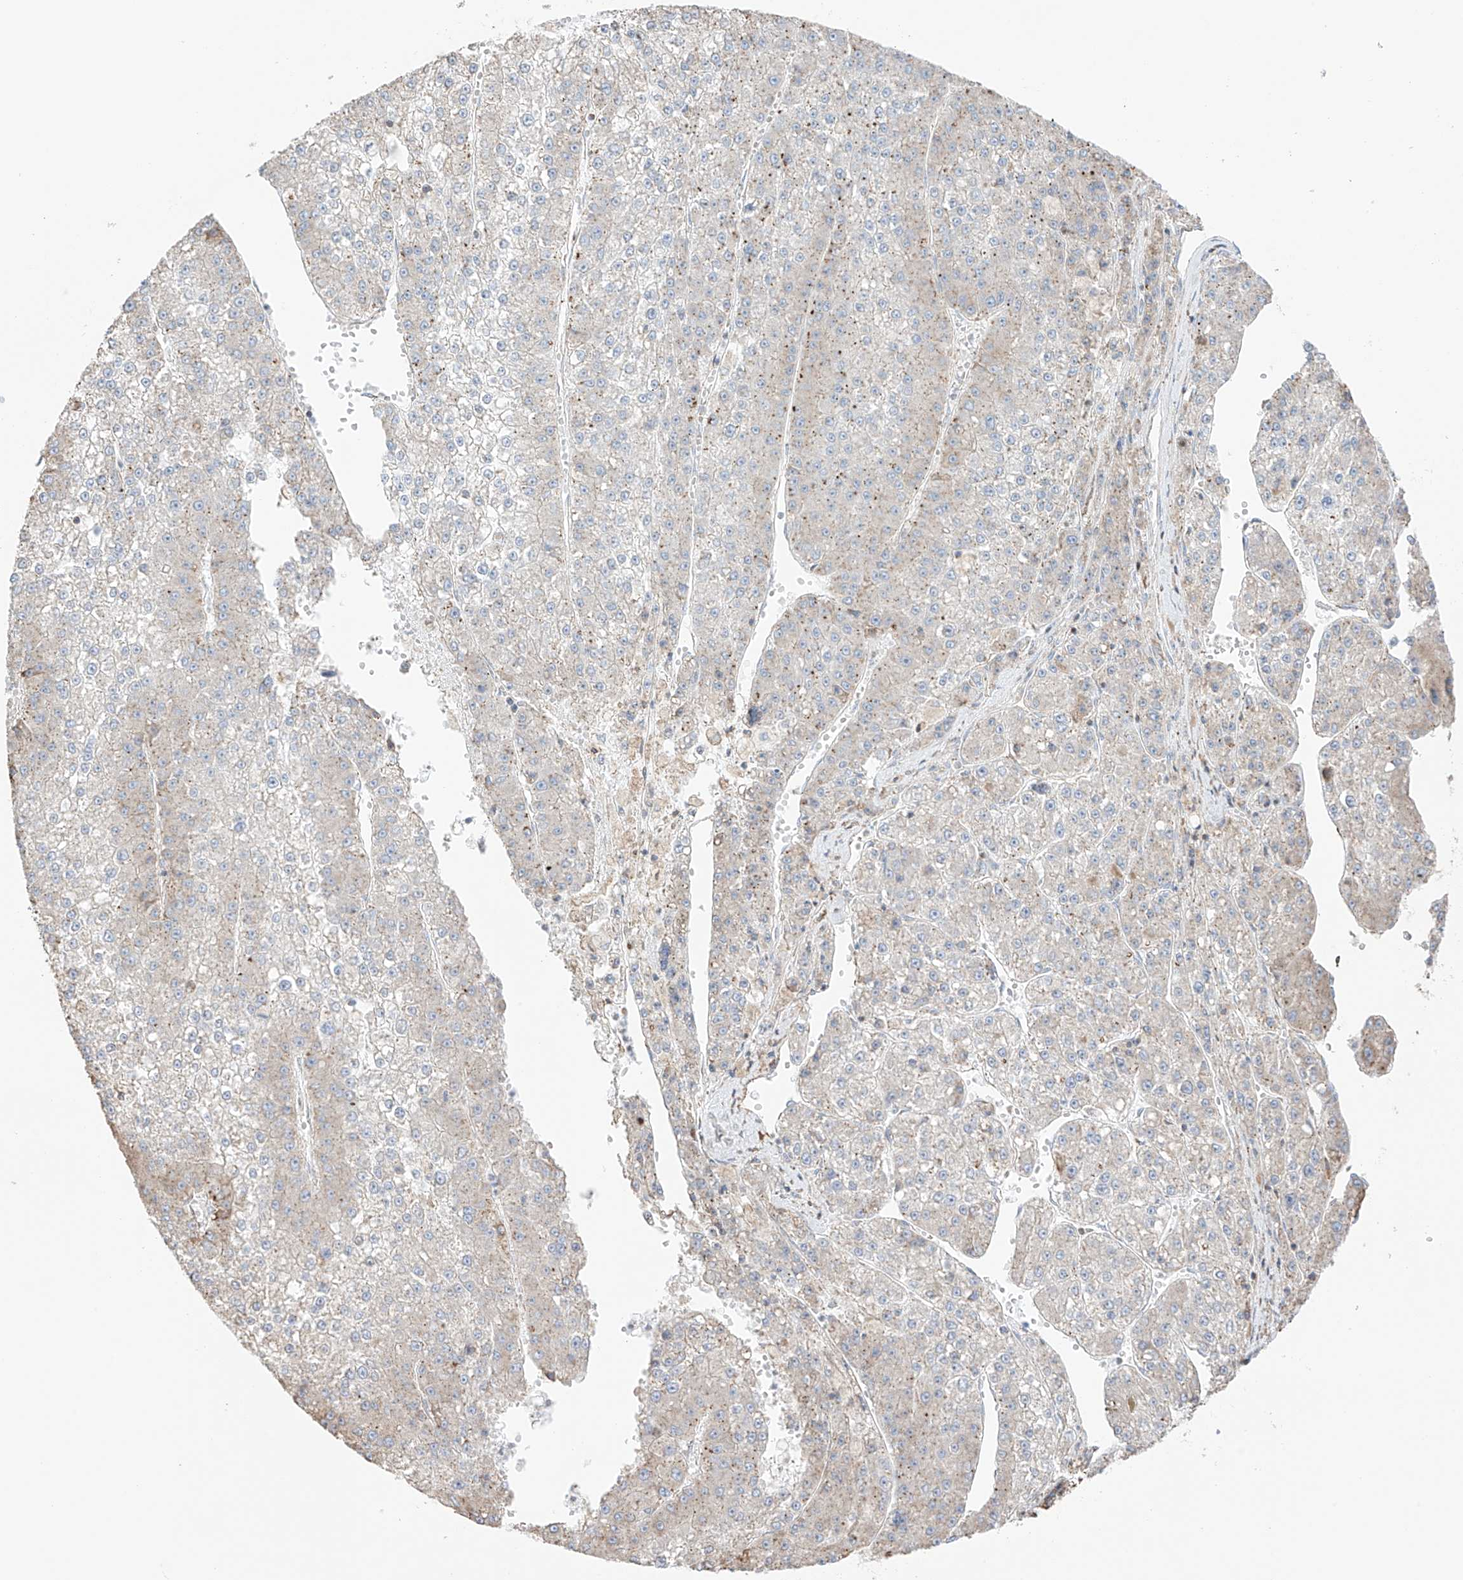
{"staining": {"intensity": "negative", "quantity": "none", "location": "none"}, "tissue": "liver cancer", "cell_type": "Tumor cells", "image_type": "cancer", "snomed": [{"axis": "morphology", "description": "Carcinoma, Hepatocellular, NOS"}, {"axis": "topography", "description": "Liver"}], "caption": "Human liver cancer (hepatocellular carcinoma) stained for a protein using IHC demonstrates no staining in tumor cells.", "gene": "XKR3", "patient": {"sex": "female", "age": 73}}